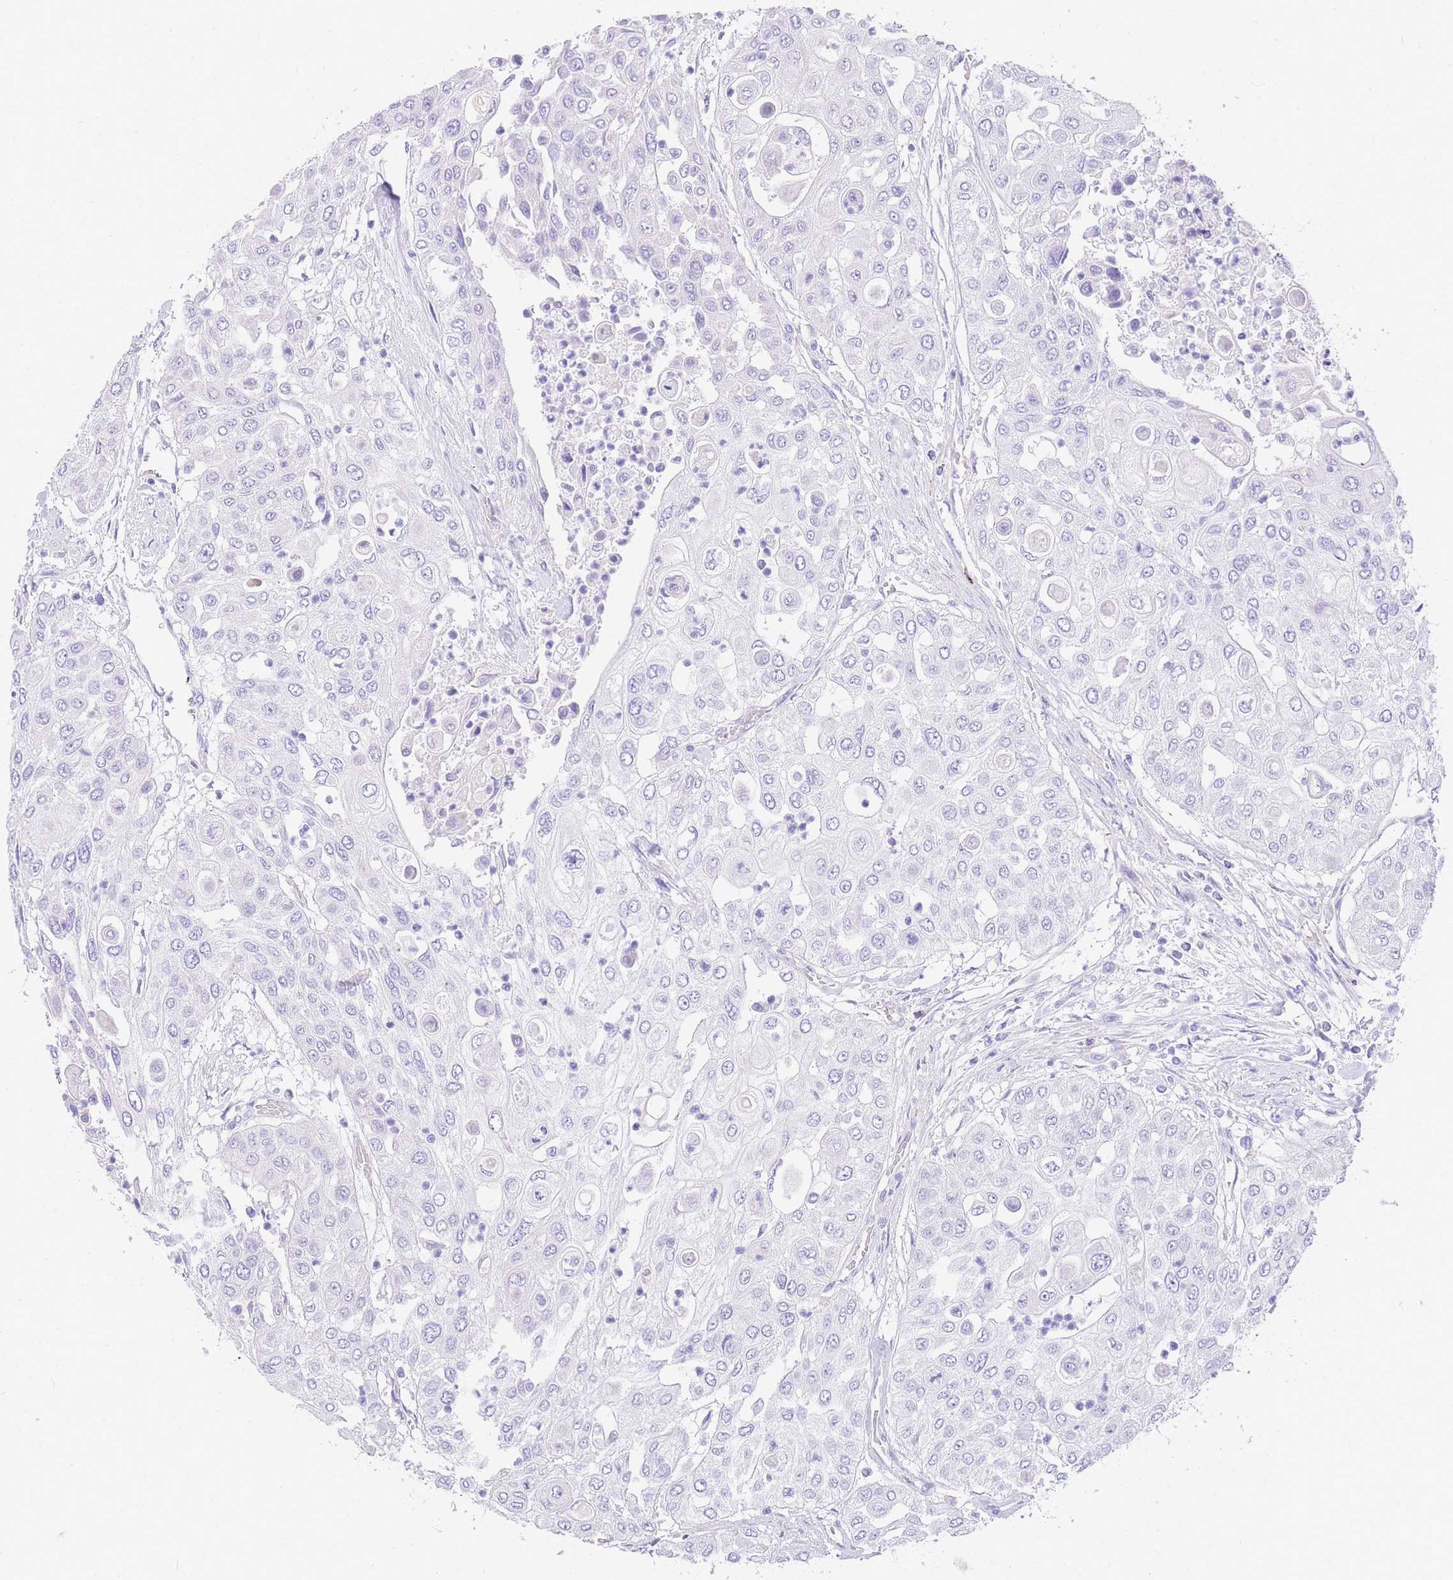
{"staining": {"intensity": "negative", "quantity": "none", "location": "none"}, "tissue": "urothelial cancer", "cell_type": "Tumor cells", "image_type": "cancer", "snomed": [{"axis": "morphology", "description": "Urothelial carcinoma, High grade"}, {"axis": "topography", "description": "Urinary bladder"}], "caption": "Photomicrograph shows no significant protein staining in tumor cells of high-grade urothelial carcinoma. (DAB immunohistochemistry (IHC), high magnification).", "gene": "UPK1A", "patient": {"sex": "female", "age": 79}}